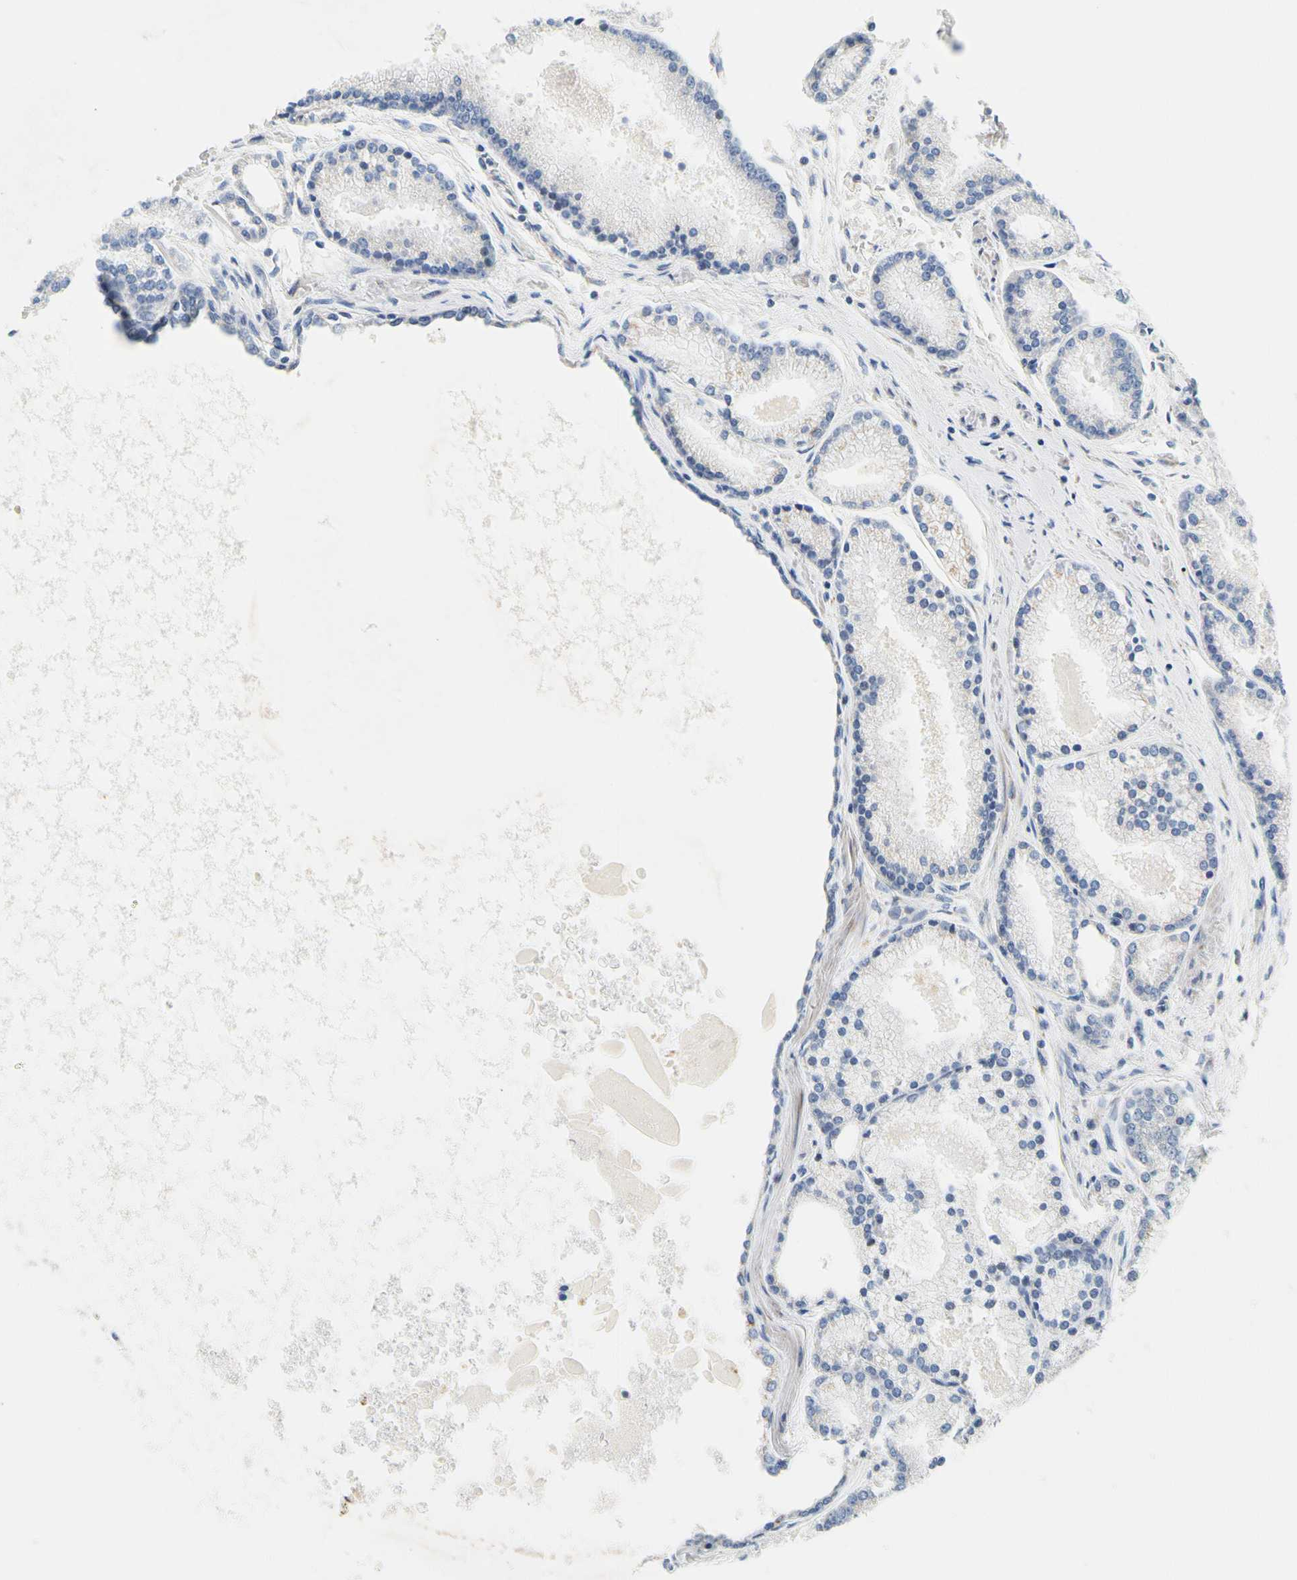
{"staining": {"intensity": "negative", "quantity": "none", "location": "none"}, "tissue": "prostate cancer", "cell_type": "Tumor cells", "image_type": "cancer", "snomed": [{"axis": "morphology", "description": "Adenocarcinoma, High grade"}, {"axis": "topography", "description": "Prostate"}], "caption": "Immunohistochemistry (IHC) histopathology image of human high-grade adenocarcinoma (prostate) stained for a protein (brown), which displays no expression in tumor cells.", "gene": "ZNF236", "patient": {"sex": "male", "age": 61}}